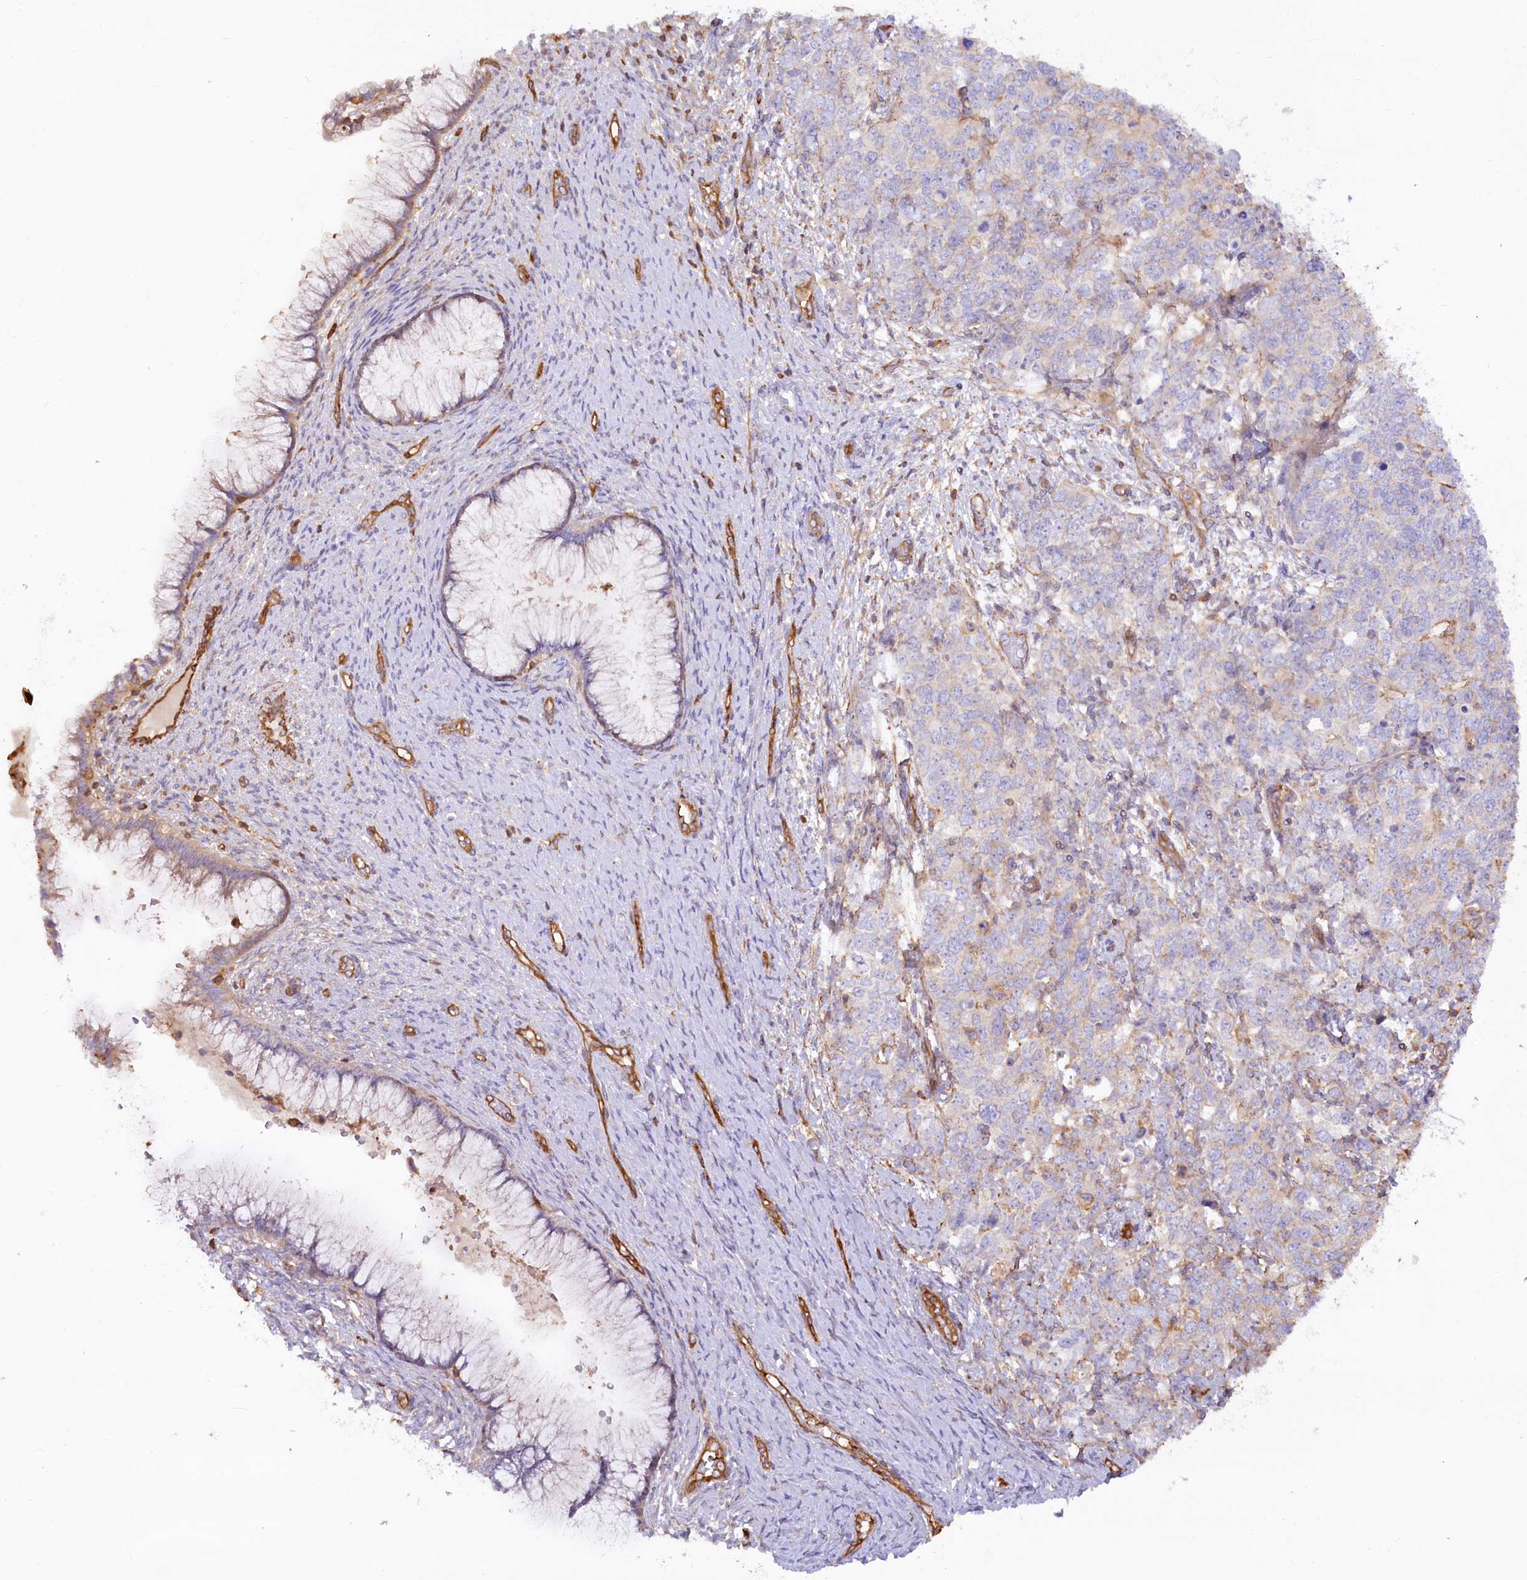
{"staining": {"intensity": "negative", "quantity": "none", "location": "none"}, "tissue": "cervical cancer", "cell_type": "Tumor cells", "image_type": "cancer", "snomed": [{"axis": "morphology", "description": "Squamous cell carcinoma, NOS"}, {"axis": "topography", "description": "Cervix"}], "caption": "Immunohistochemistry of cervical cancer displays no expression in tumor cells.", "gene": "WDR36", "patient": {"sex": "female", "age": 63}}